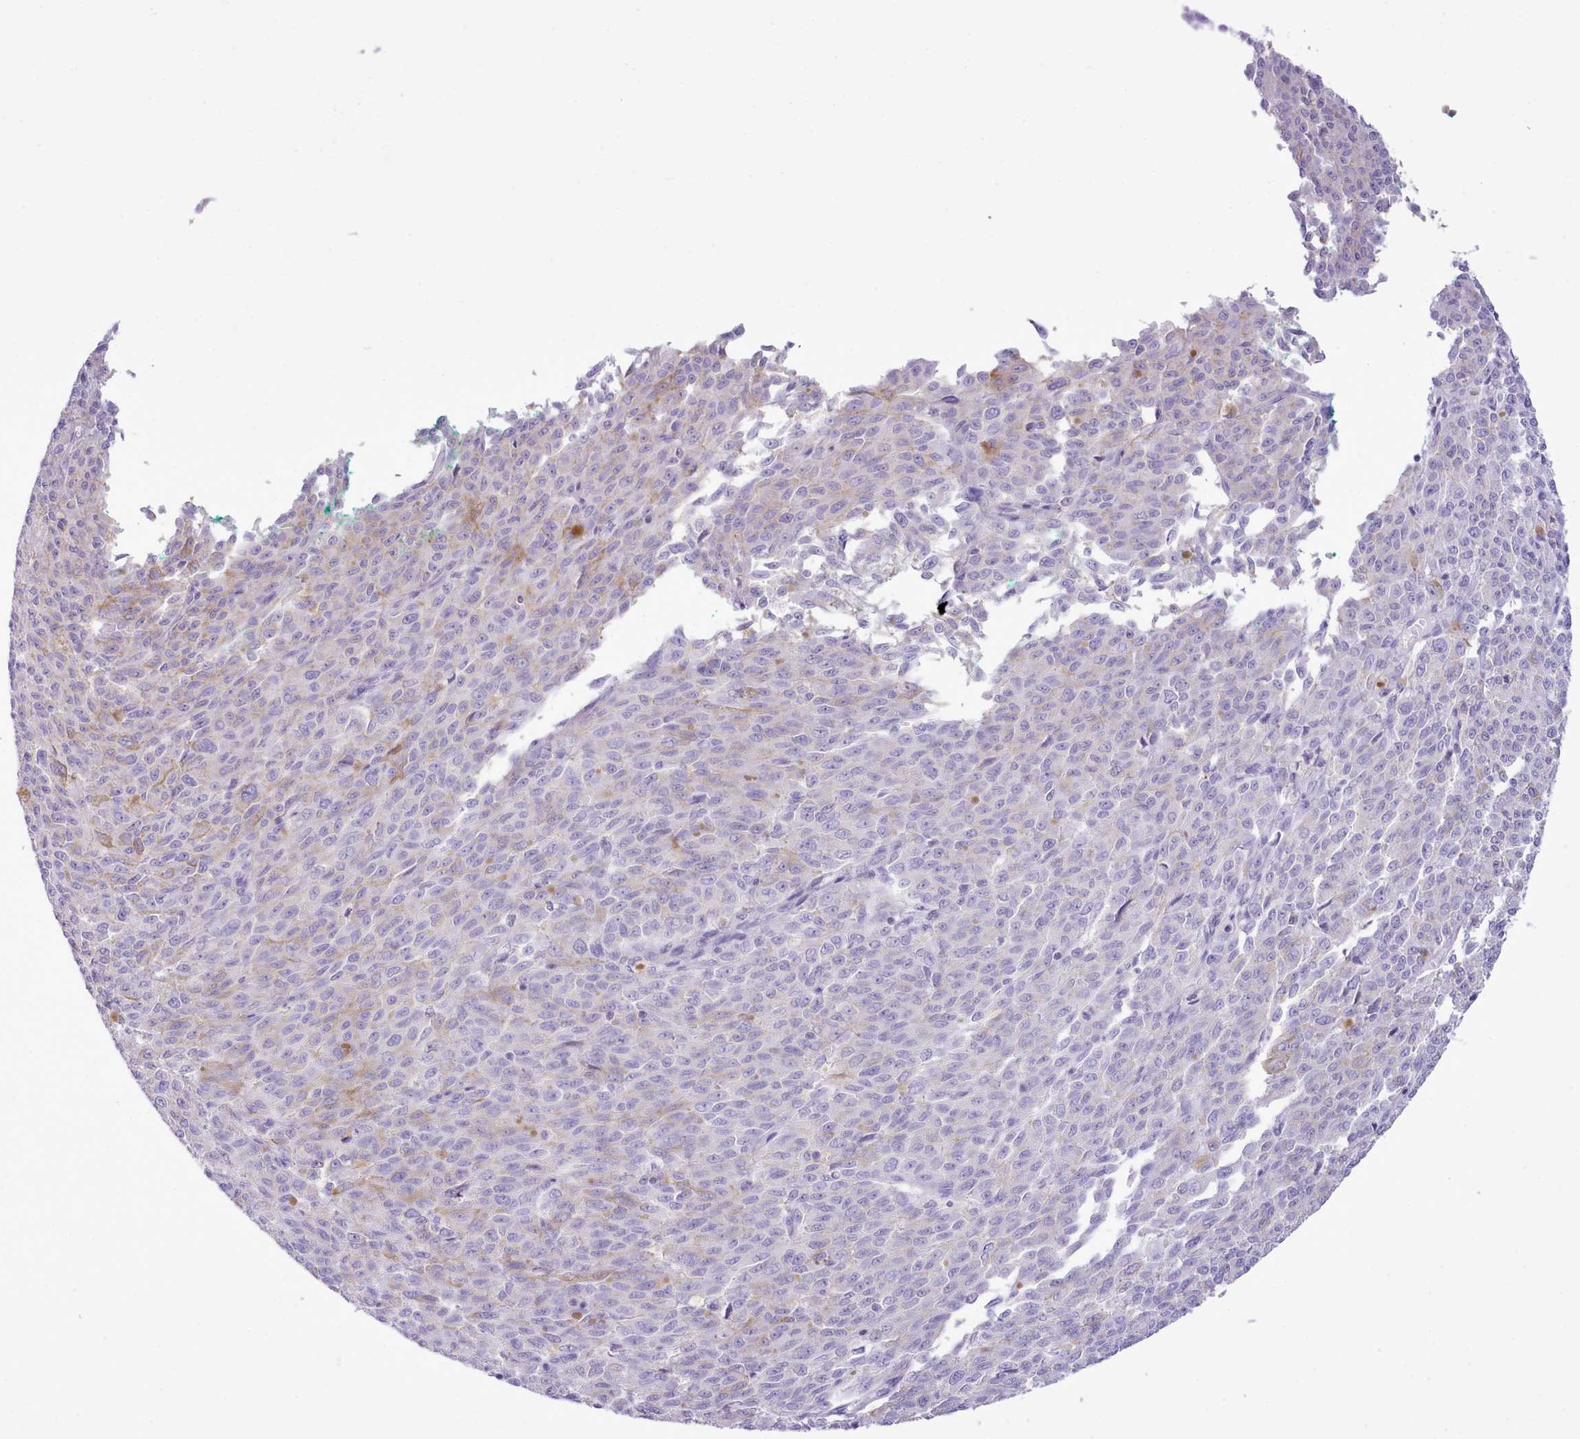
{"staining": {"intensity": "negative", "quantity": "none", "location": "none"}, "tissue": "melanoma", "cell_type": "Tumor cells", "image_type": "cancer", "snomed": [{"axis": "morphology", "description": "Malignant melanoma, NOS"}, {"axis": "topography", "description": "Skin"}], "caption": "Melanoma stained for a protein using immunohistochemistry (IHC) displays no expression tumor cells.", "gene": "MDFI", "patient": {"sex": "female", "age": 52}}